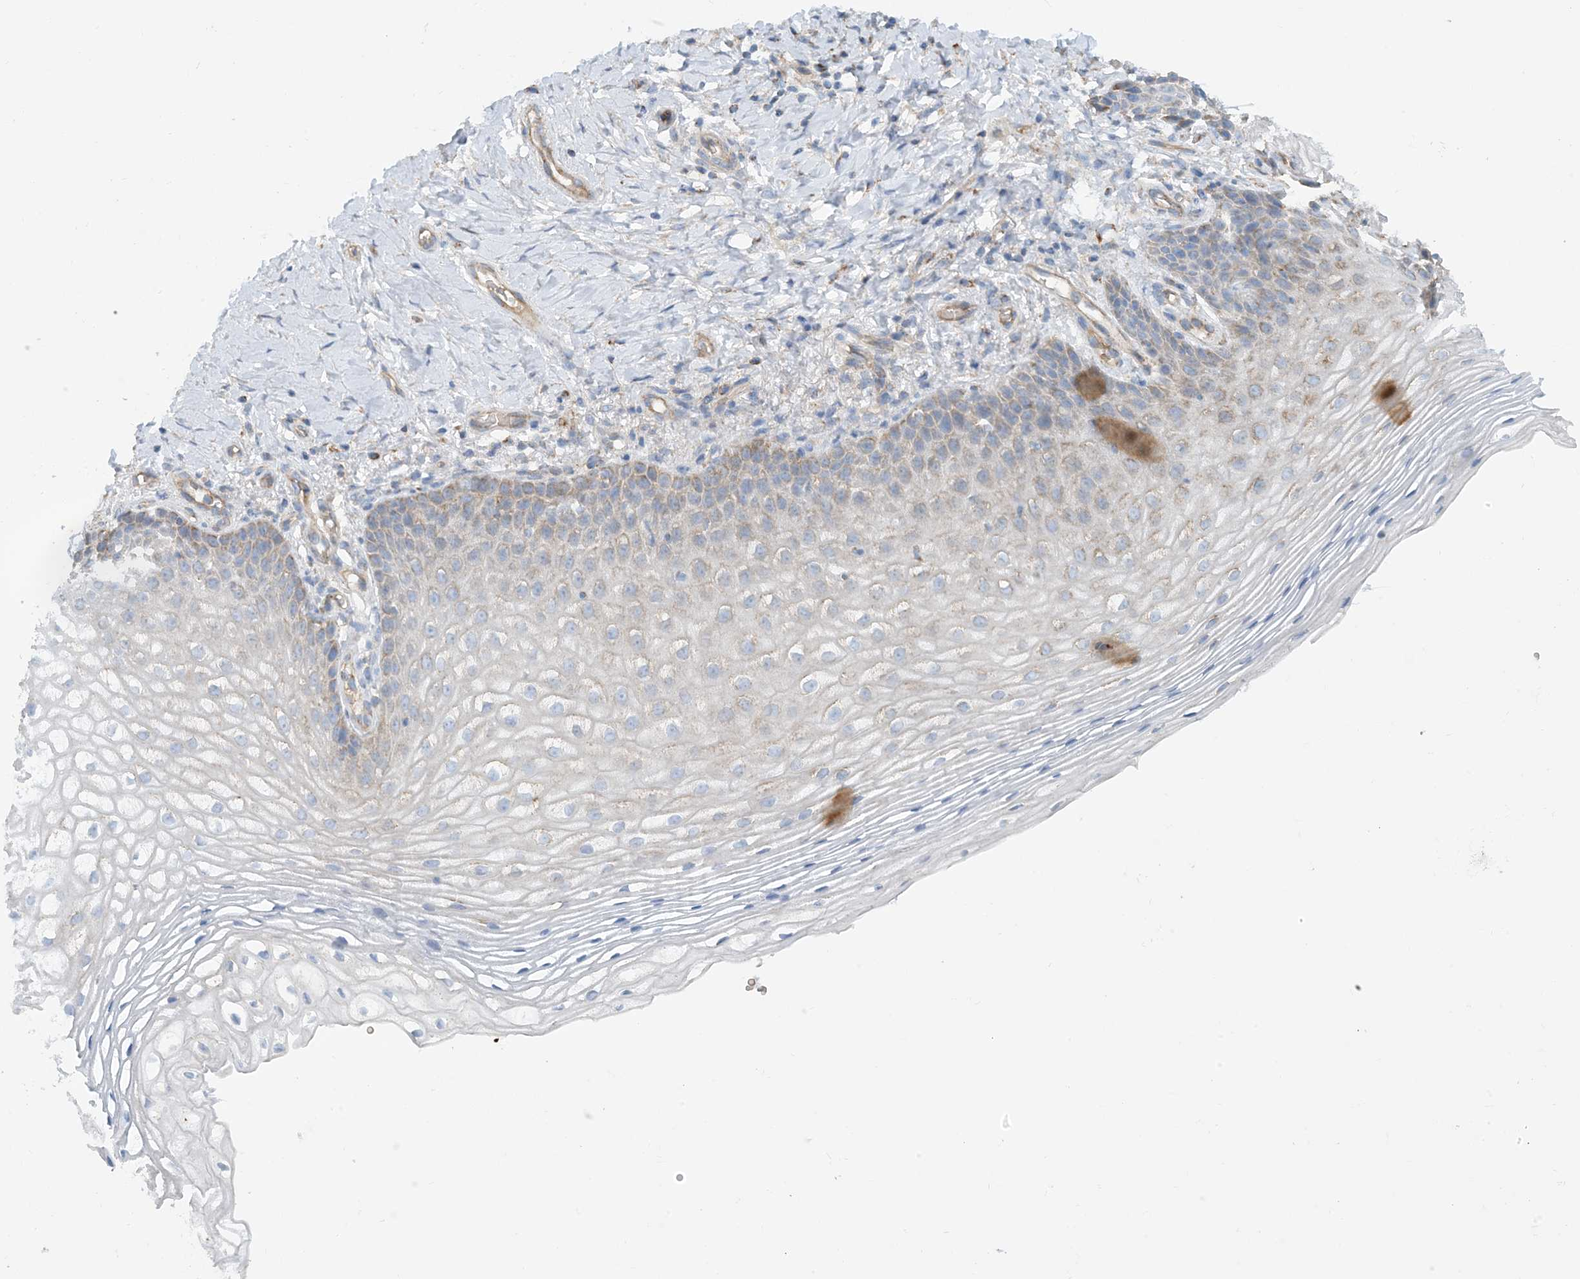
{"staining": {"intensity": "moderate", "quantity": "<25%", "location": "cytoplasmic/membranous"}, "tissue": "vagina", "cell_type": "Squamous epithelial cells", "image_type": "normal", "snomed": [{"axis": "morphology", "description": "Normal tissue, NOS"}, {"axis": "topography", "description": "Vagina"}], "caption": "IHC of normal human vagina reveals low levels of moderate cytoplasmic/membranous positivity in approximately <25% of squamous epithelial cells. (Brightfield microscopy of DAB IHC at high magnification).", "gene": "PHOSPHO2", "patient": {"sex": "female", "age": 60}}